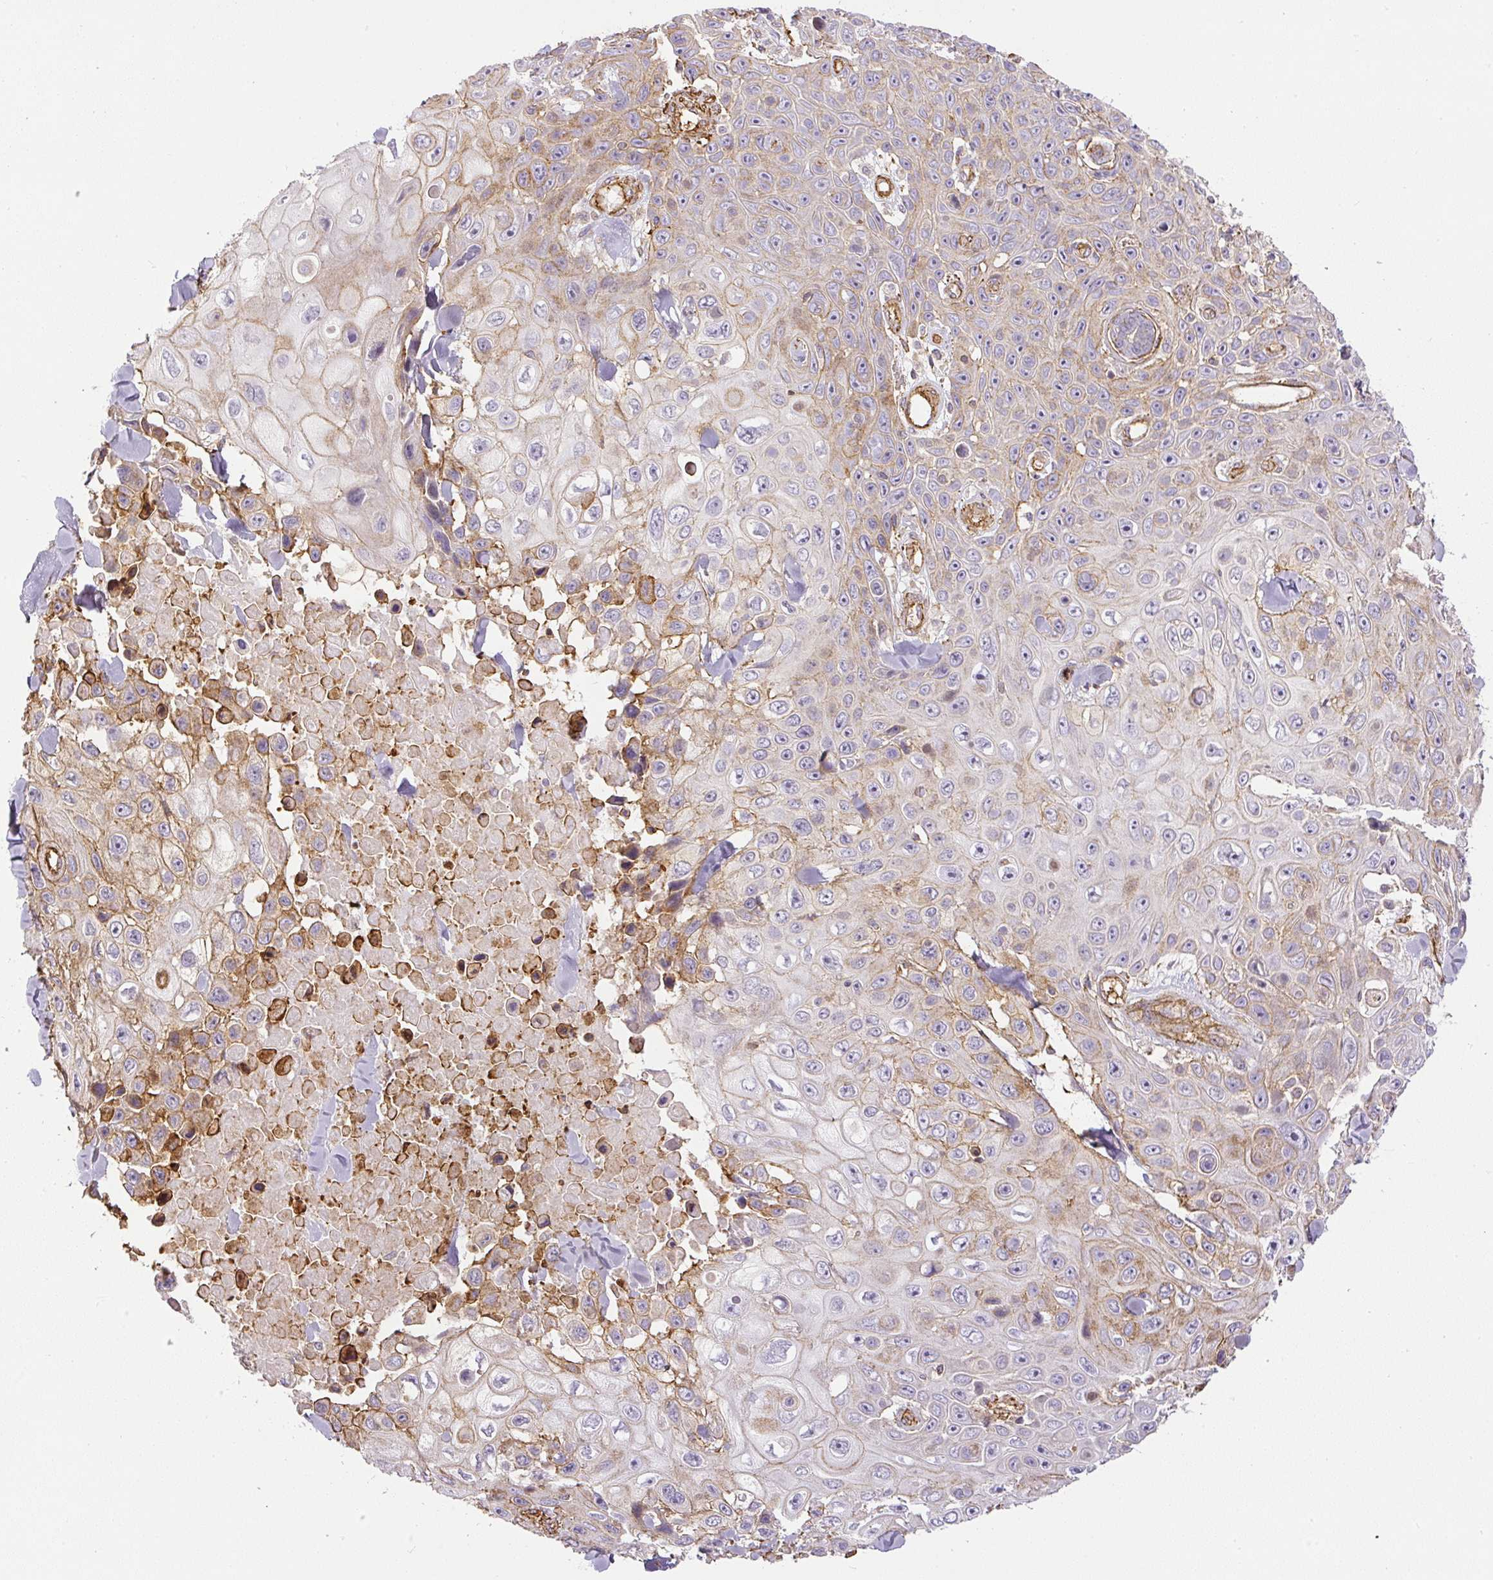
{"staining": {"intensity": "moderate", "quantity": "<25%", "location": "cytoplasmic/membranous"}, "tissue": "skin cancer", "cell_type": "Tumor cells", "image_type": "cancer", "snomed": [{"axis": "morphology", "description": "Squamous cell carcinoma, NOS"}, {"axis": "topography", "description": "Skin"}], "caption": "Protein staining of skin cancer (squamous cell carcinoma) tissue shows moderate cytoplasmic/membranous positivity in approximately <25% of tumor cells.", "gene": "MYL12A", "patient": {"sex": "male", "age": 82}}